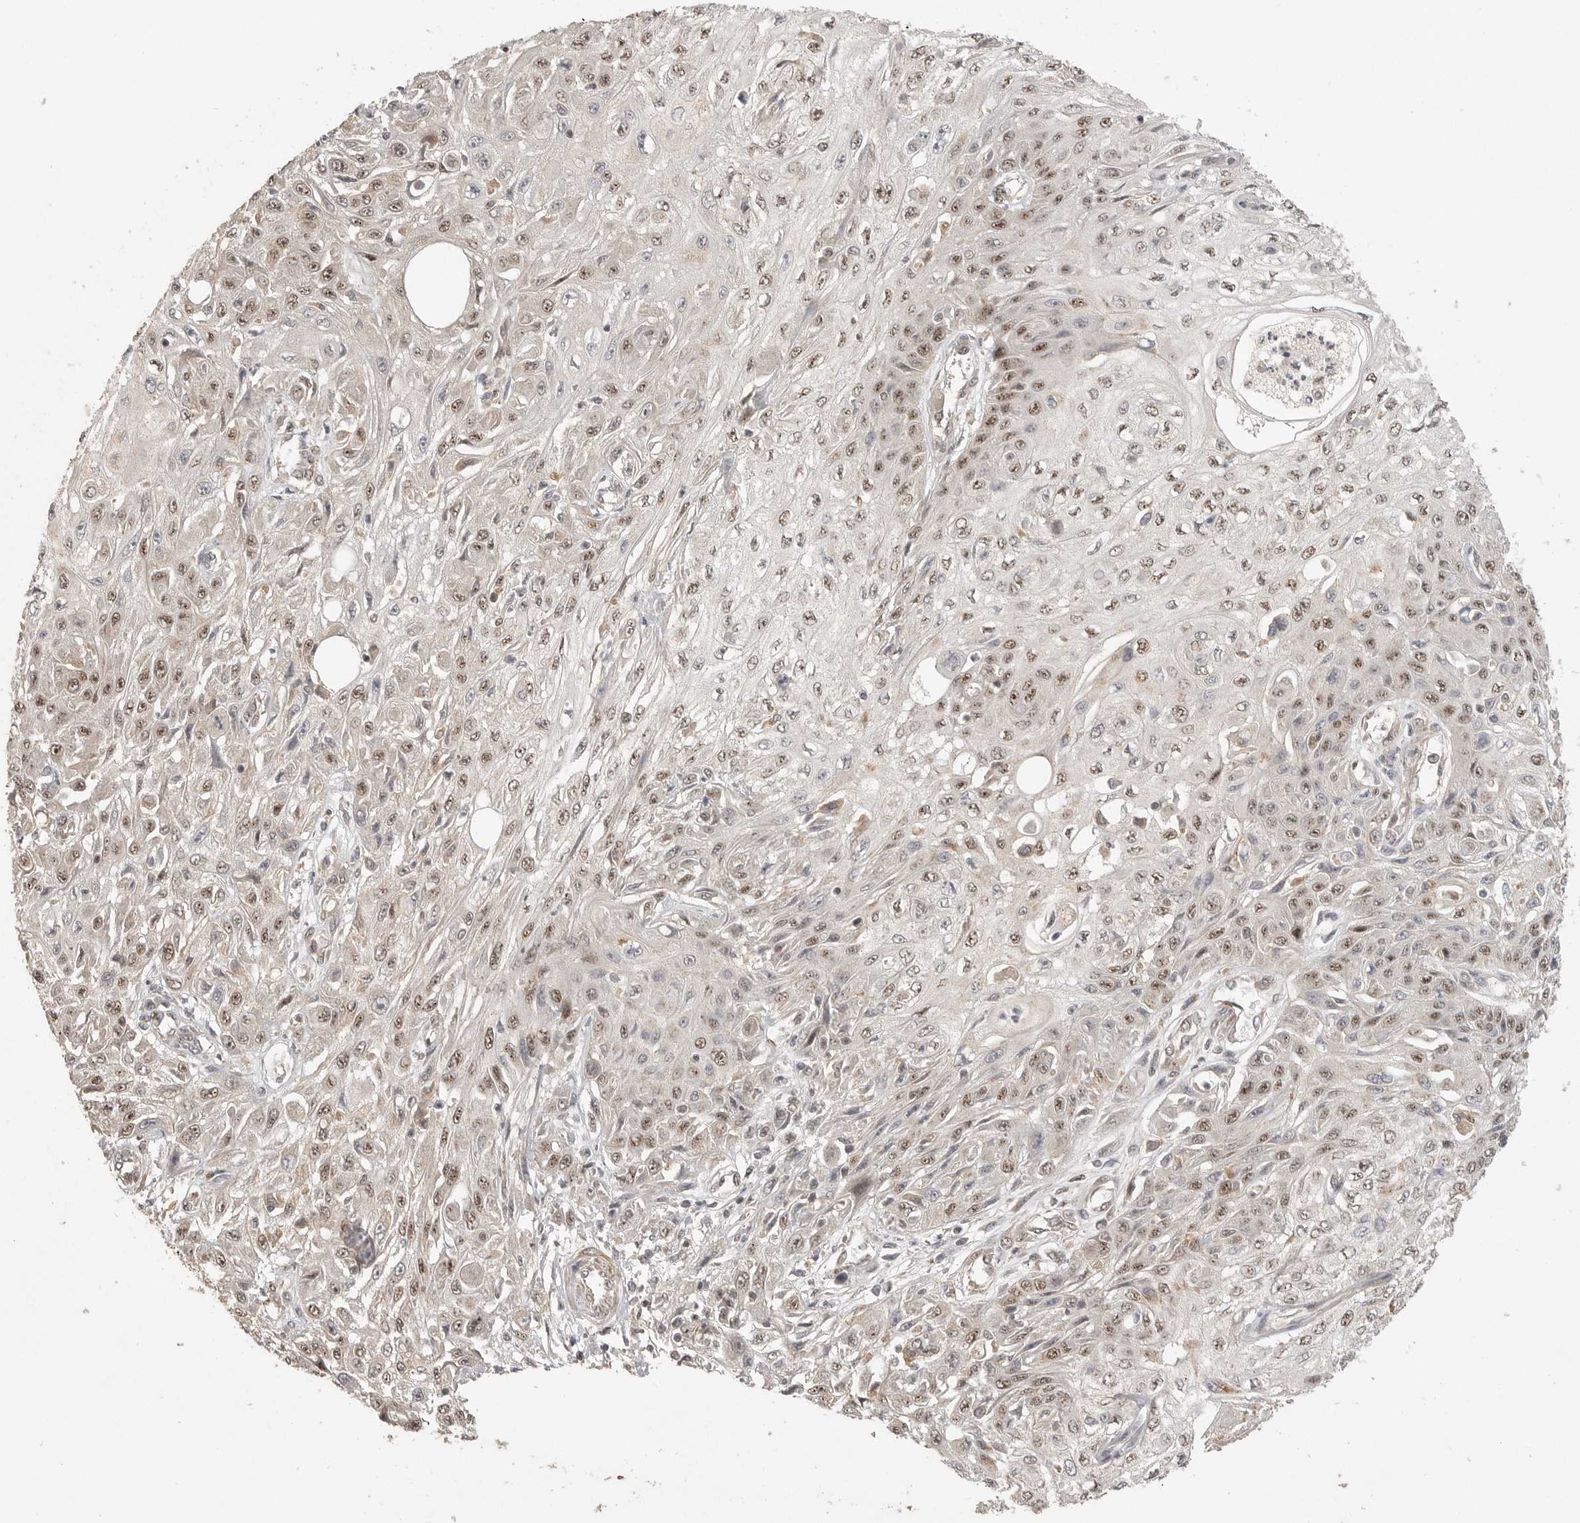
{"staining": {"intensity": "moderate", "quantity": ">75%", "location": "nuclear"}, "tissue": "skin cancer", "cell_type": "Tumor cells", "image_type": "cancer", "snomed": [{"axis": "morphology", "description": "Squamous cell carcinoma, NOS"}, {"axis": "morphology", "description": "Squamous cell carcinoma, metastatic, NOS"}, {"axis": "topography", "description": "Skin"}, {"axis": "topography", "description": "Lymph node"}], "caption": "Skin squamous cell carcinoma tissue demonstrates moderate nuclear expression in about >75% of tumor cells, visualized by immunohistochemistry. (DAB (3,3'-diaminobenzidine) IHC, brown staining for protein, blue staining for nuclei).", "gene": "POMP", "patient": {"sex": "male", "age": 75}}